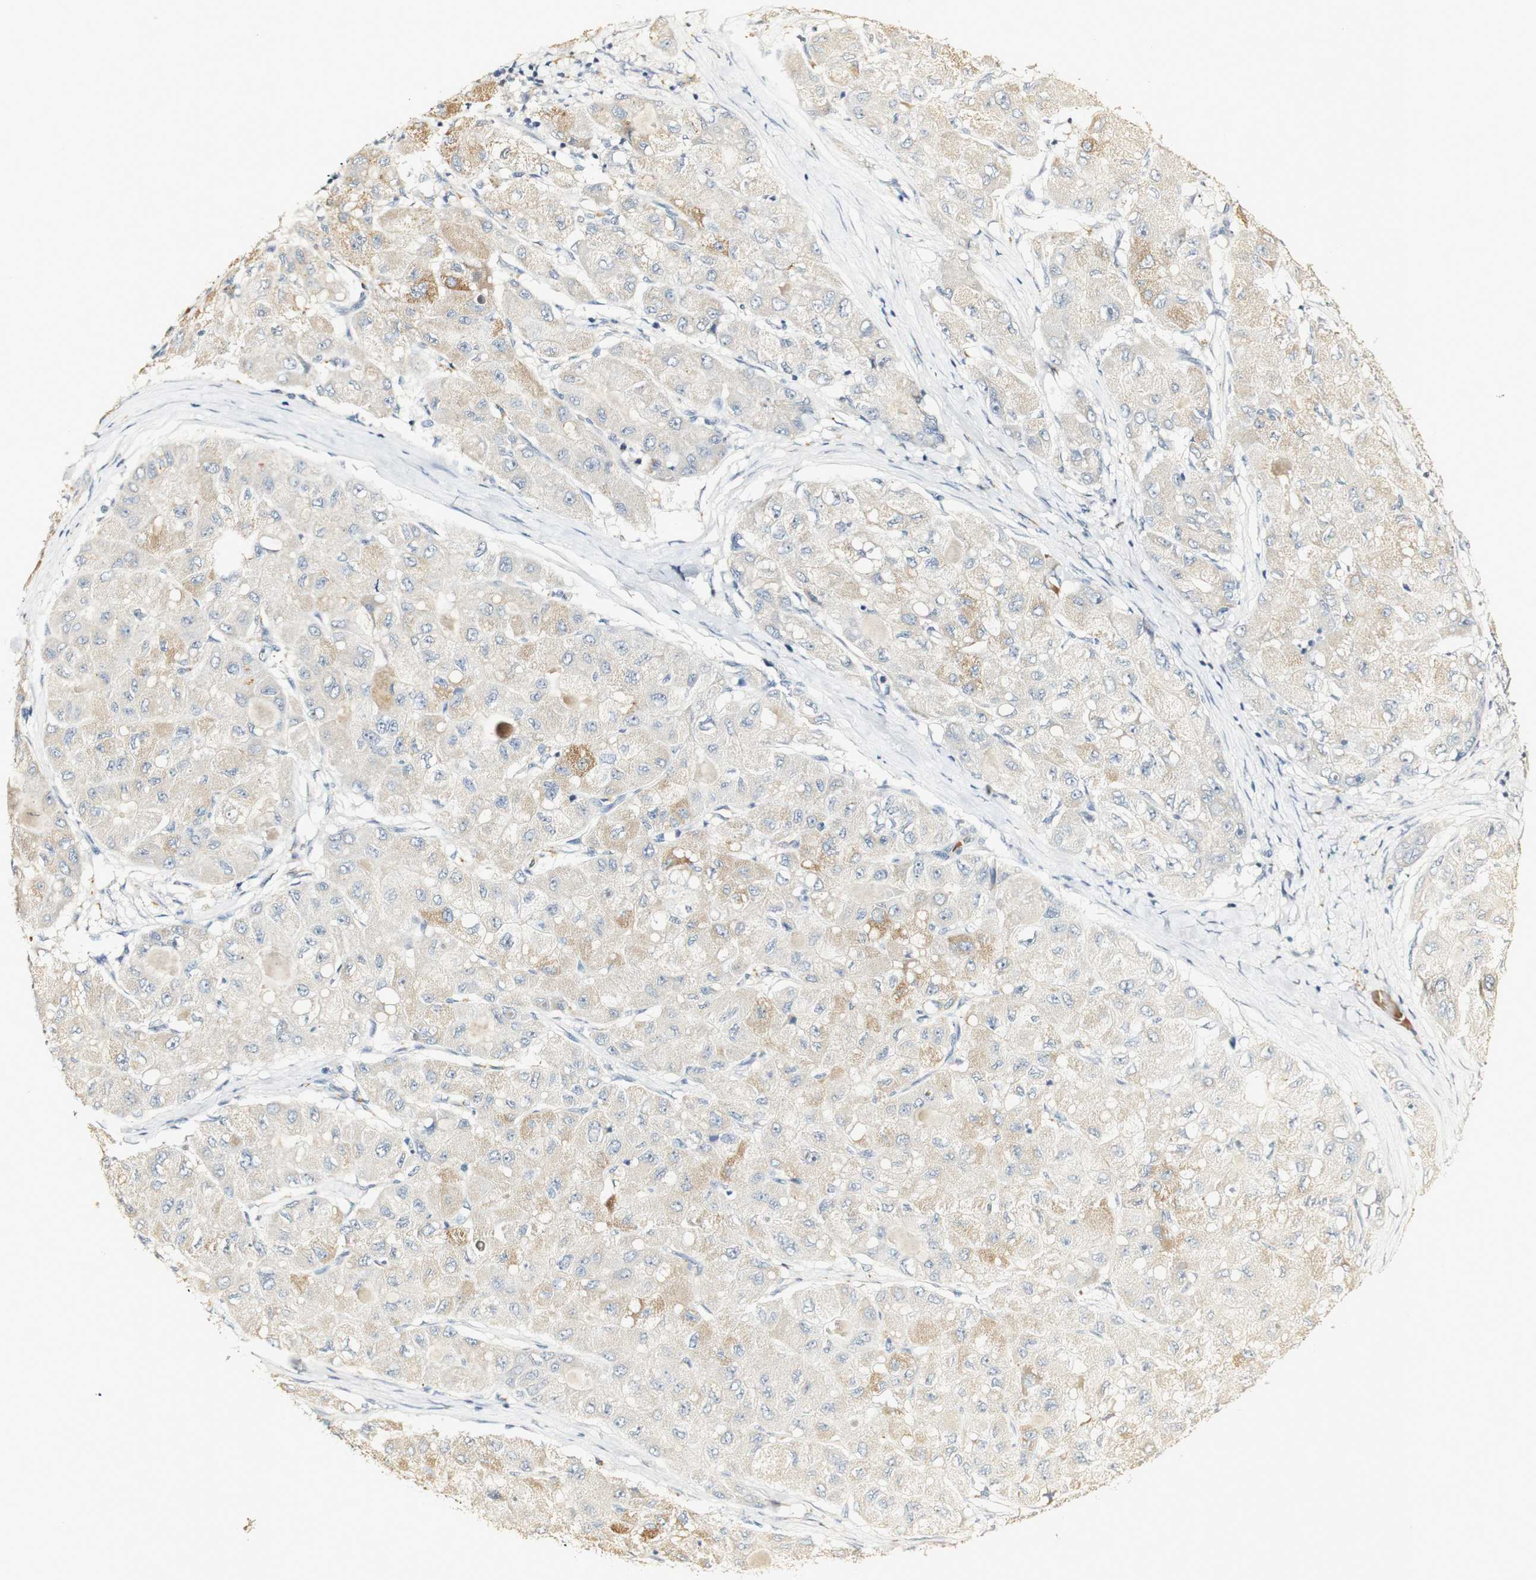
{"staining": {"intensity": "moderate", "quantity": "<25%", "location": "cytoplasmic/membranous"}, "tissue": "liver cancer", "cell_type": "Tumor cells", "image_type": "cancer", "snomed": [{"axis": "morphology", "description": "Carcinoma, Hepatocellular, NOS"}, {"axis": "topography", "description": "Liver"}], "caption": "An image of liver hepatocellular carcinoma stained for a protein exhibits moderate cytoplasmic/membranous brown staining in tumor cells.", "gene": "SYT7", "patient": {"sex": "male", "age": 80}}